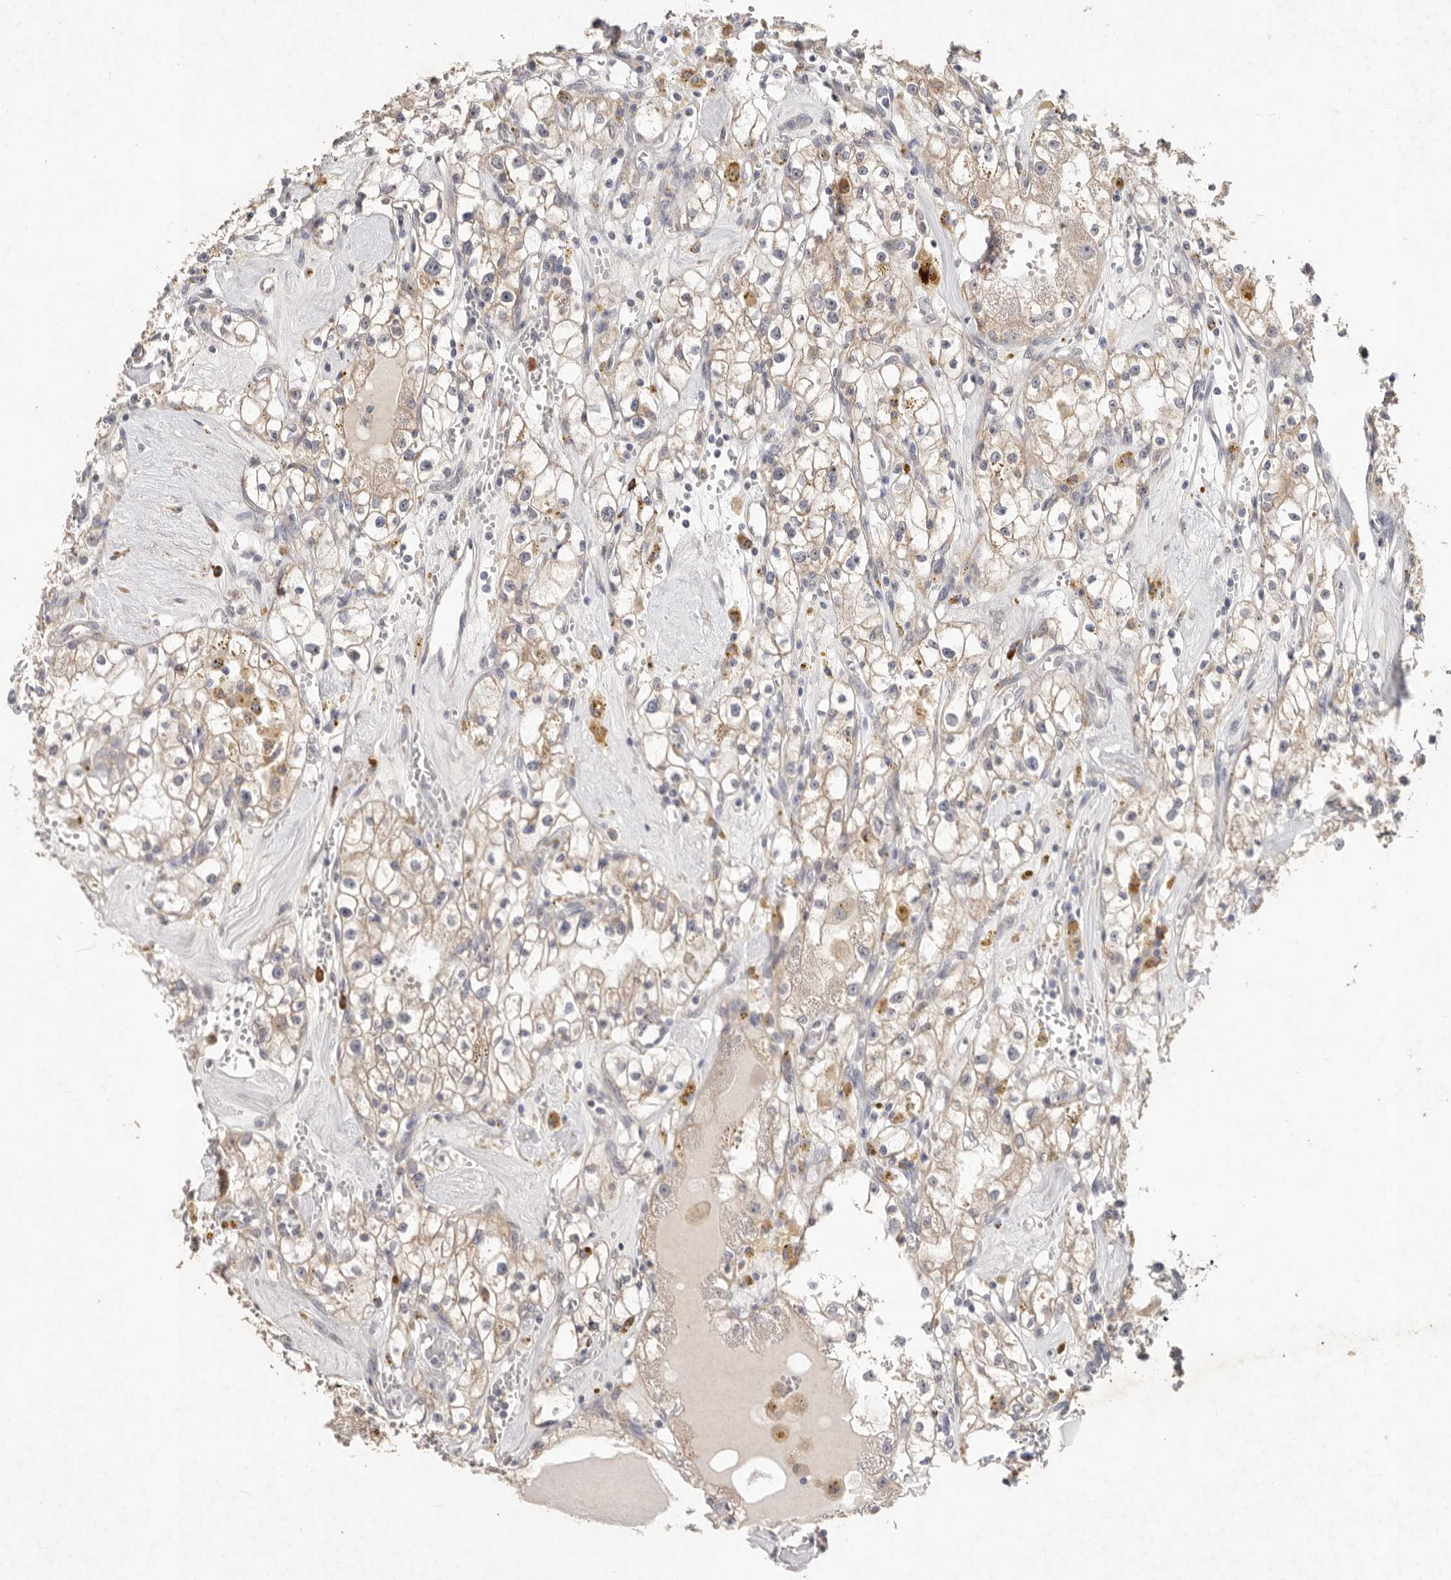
{"staining": {"intensity": "weak", "quantity": ">75%", "location": "cytoplasmic/membranous"}, "tissue": "renal cancer", "cell_type": "Tumor cells", "image_type": "cancer", "snomed": [{"axis": "morphology", "description": "Adenocarcinoma, NOS"}, {"axis": "topography", "description": "Kidney"}], "caption": "Renal adenocarcinoma stained with a protein marker shows weak staining in tumor cells.", "gene": "WDR77", "patient": {"sex": "male", "age": 56}}